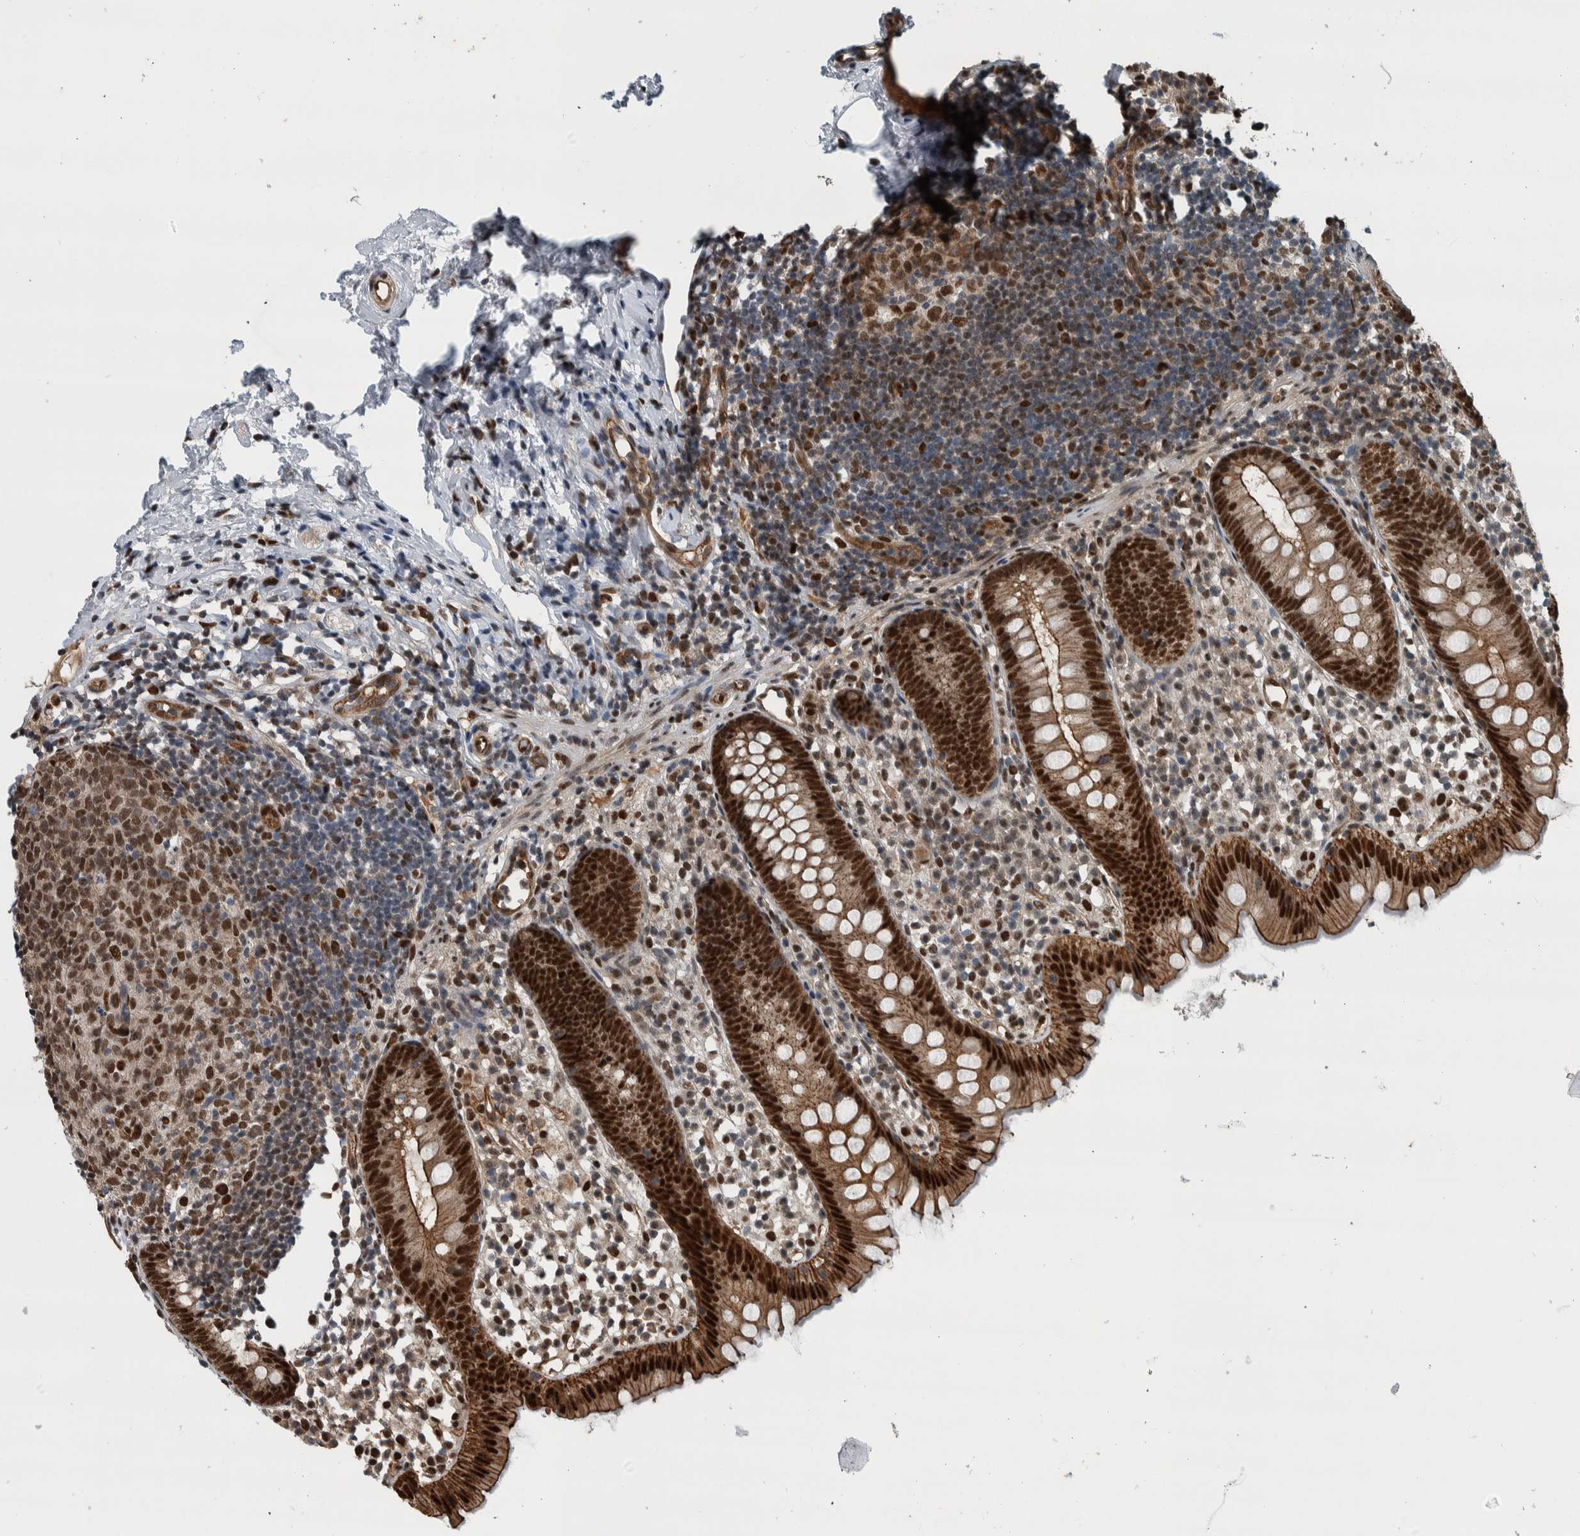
{"staining": {"intensity": "strong", "quantity": ">75%", "location": "cytoplasmic/membranous,nuclear"}, "tissue": "appendix", "cell_type": "Glandular cells", "image_type": "normal", "snomed": [{"axis": "morphology", "description": "Normal tissue, NOS"}, {"axis": "topography", "description": "Appendix"}], "caption": "This image shows normal appendix stained with immunohistochemistry (IHC) to label a protein in brown. The cytoplasmic/membranous,nuclear of glandular cells show strong positivity for the protein. Nuclei are counter-stained blue.", "gene": "FAM135B", "patient": {"sex": "female", "age": 20}}